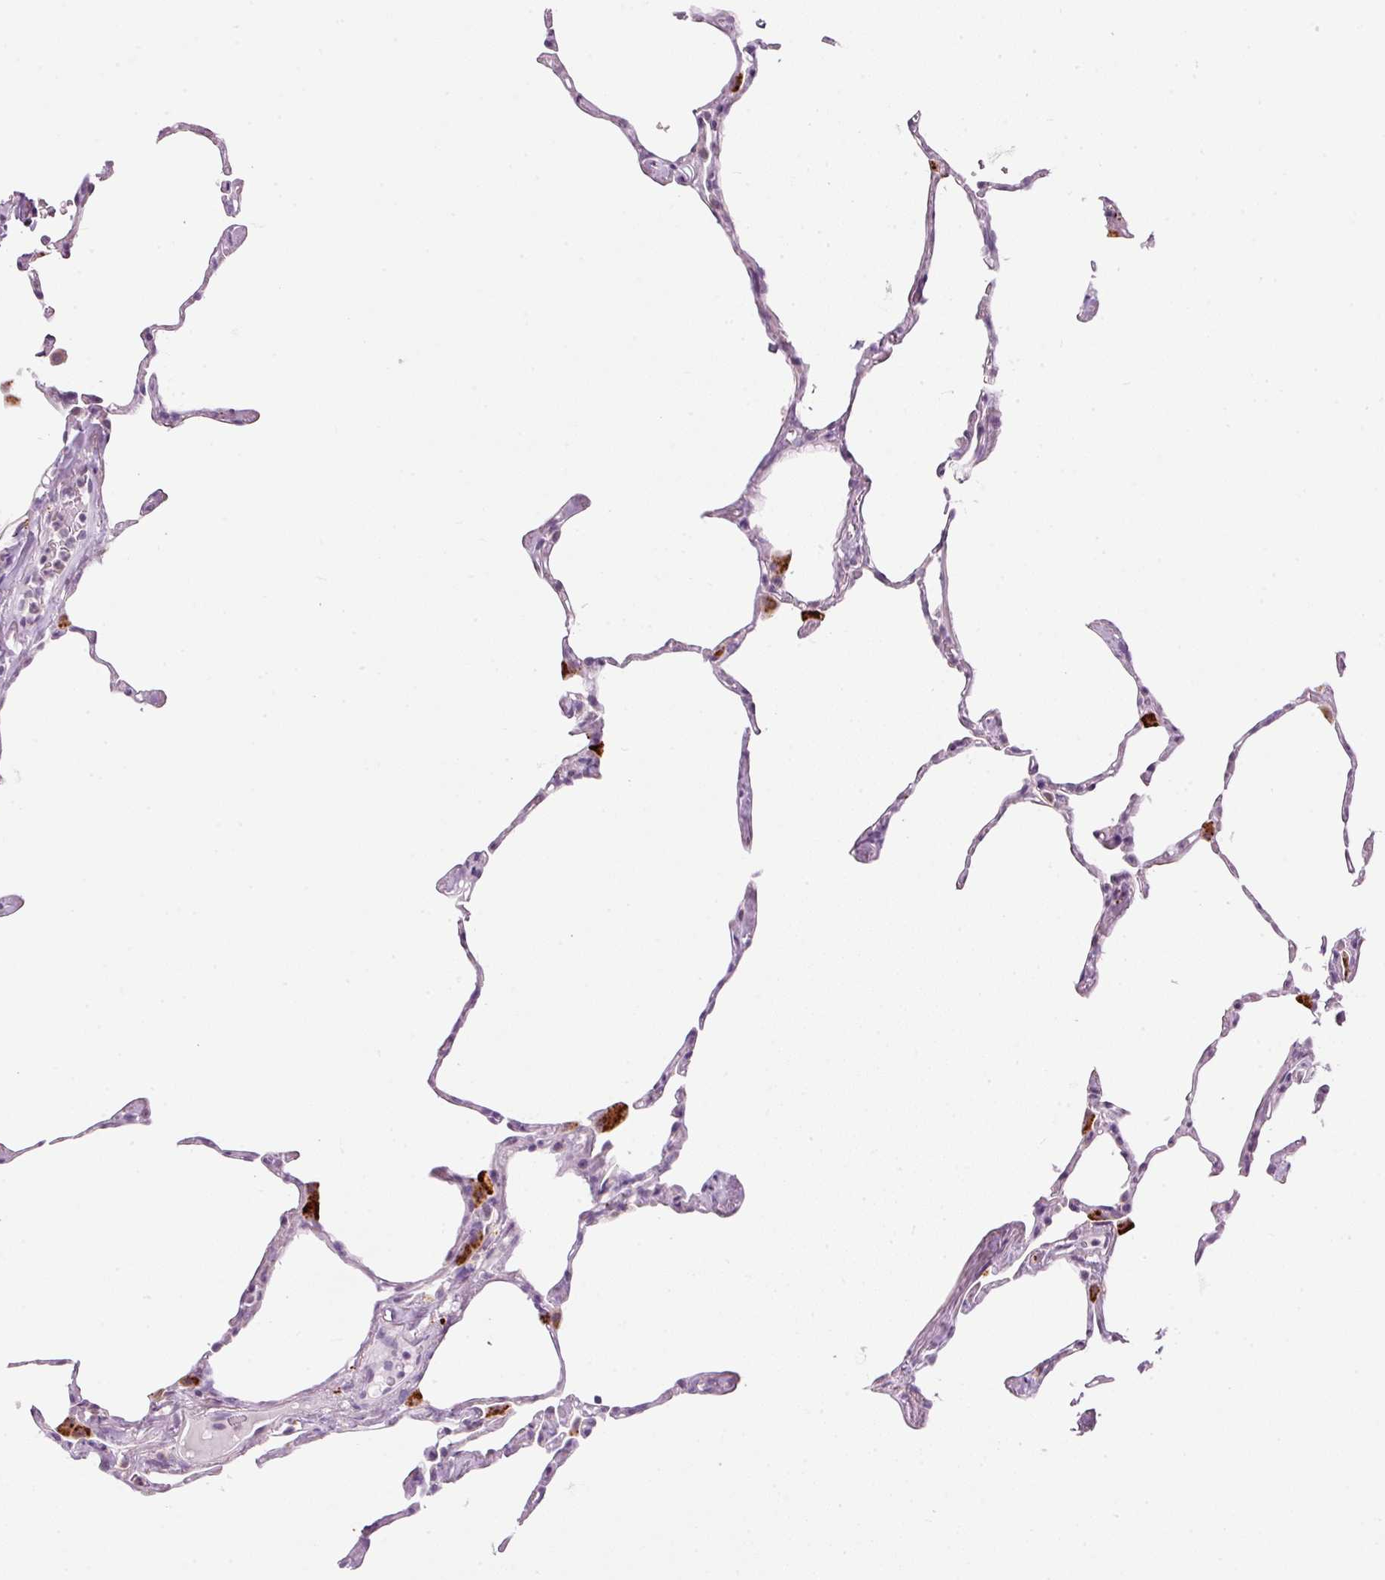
{"staining": {"intensity": "negative", "quantity": "none", "location": "none"}, "tissue": "lung", "cell_type": "Alveolar cells", "image_type": "normal", "snomed": [{"axis": "morphology", "description": "Normal tissue, NOS"}, {"axis": "topography", "description": "Lung"}], "caption": "The immunohistochemistry micrograph has no significant staining in alveolar cells of lung. (Brightfield microscopy of DAB IHC at high magnification).", "gene": "ZNF639", "patient": {"sex": "male", "age": 65}}